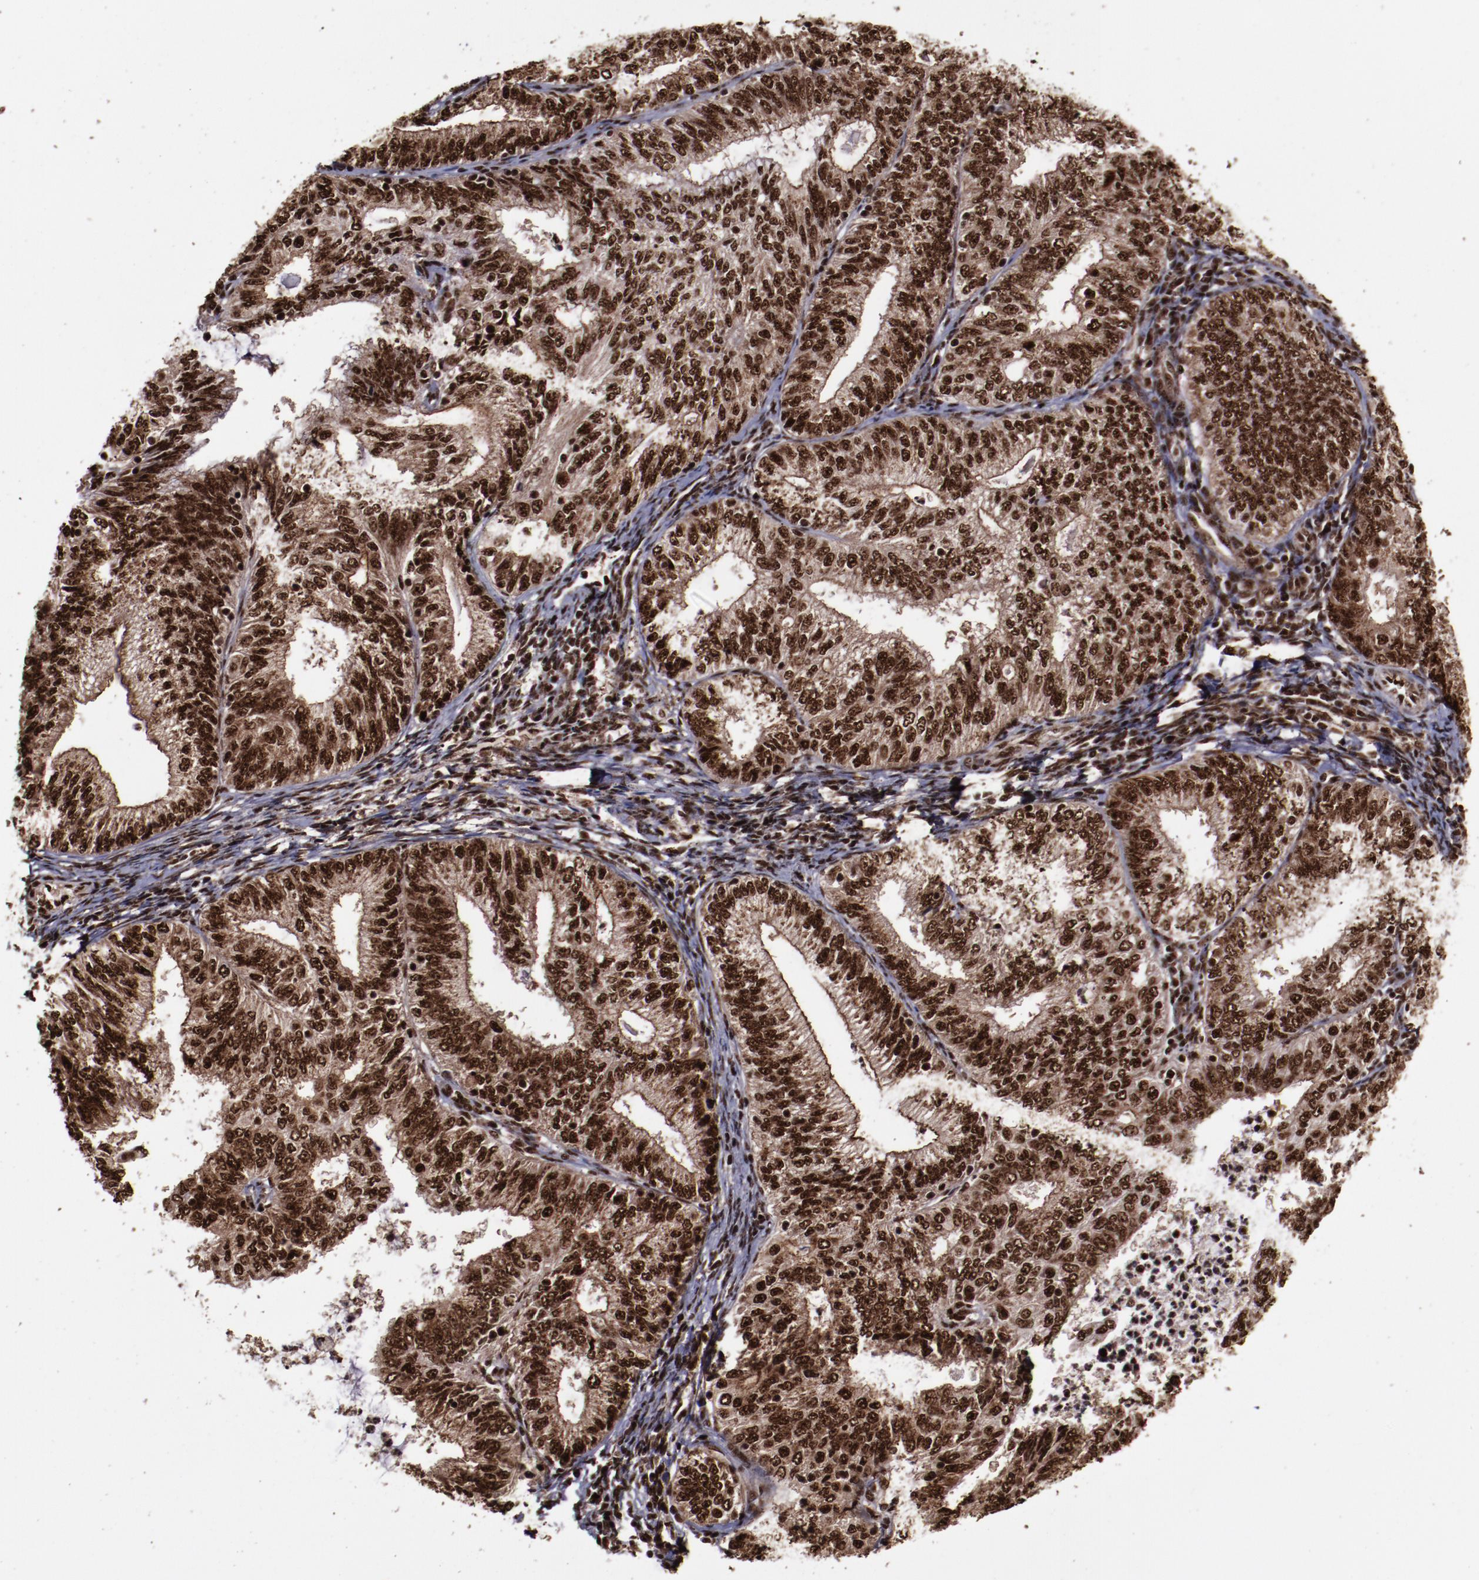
{"staining": {"intensity": "strong", "quantity": ">75%", "location": "cytoplasmic/membranous,nuclear"}, "tissue": "endometrial cancer", "cell_type": "Tumor cells", "image_type": "cancer", "snomed": [{"axis": "morphology", "description": "Adenocarcinoma, NOS"}, {"axis": "topography", "description": "Endometrium"}], "caption": "Tumor cells show high levels of strong cytoplasmic/membranous and nuclear staining in approximately >75% of cells in human adenocarcinoma (endometrial). Using DAB (3,3'-diaminobenzidine) (brown) and hematoxylin (blue) stains, captured at high magnification using brightfield microscopy.", "gene": "SNW1", "patient": {"sex": "female", "age": 69}}